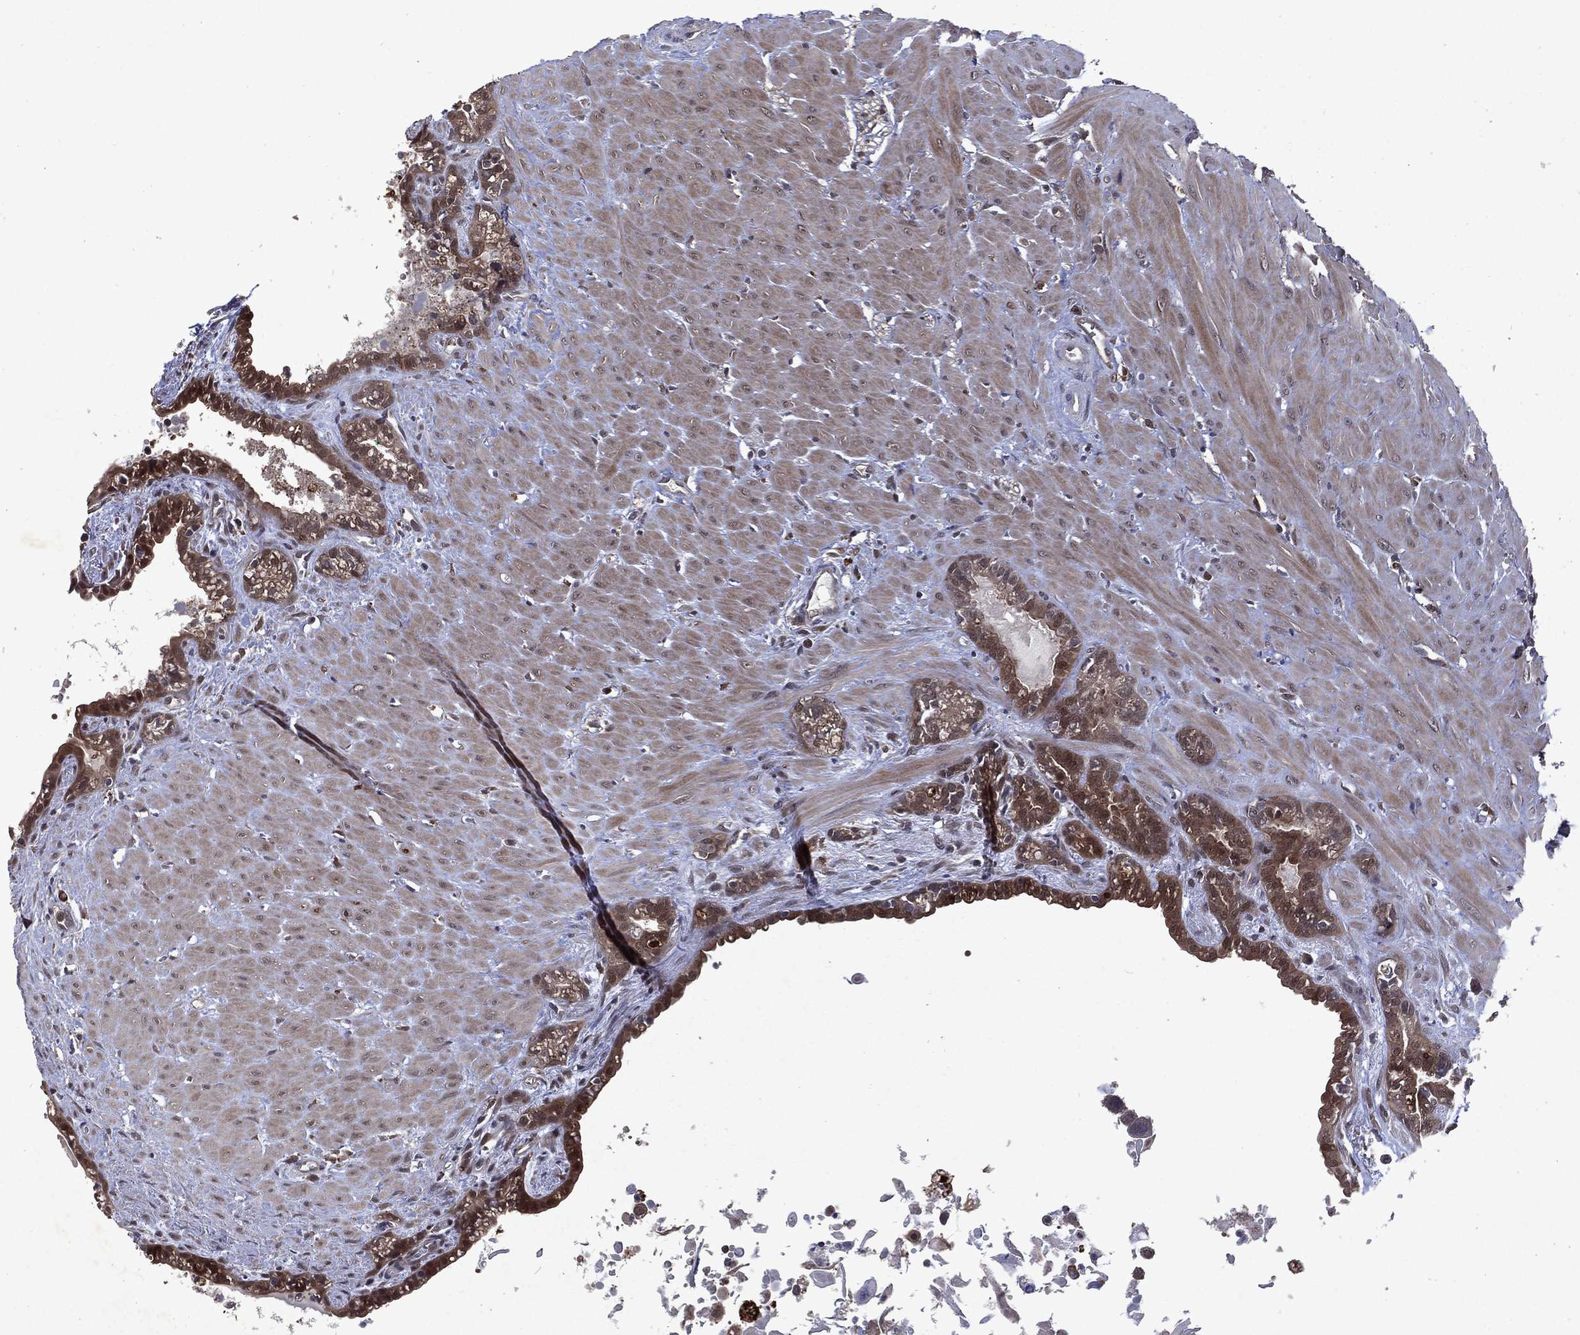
{"staining": {"intensity": "moderate", "quantity": ">75%", "location": "cytoplasmic/membranous,nuclear"}, "tissue": "seminal vesicle", "cell_type": "Glandular cells", "image_type": "normal", "snomed": [{"axis": "morphology", "description": "Normal tissue, NOS"}, {"axis": "morphology", "description": "Urothelial carcinoma, NOS"}, {"axis": "topography", "description": "Urinary bladder"}, {"axis": "topography", "description": "Seminal veicle"}], "caption": "Immunohistochemistry of normal seminal vesicle shows medium levels of moderate cytoplasmic/membranous,nuclear staining in about >75% of glandular cells. Nuclei are stained in blue.", "gene": "MTAP", "patient": {"sex": "male", "age": 76}}